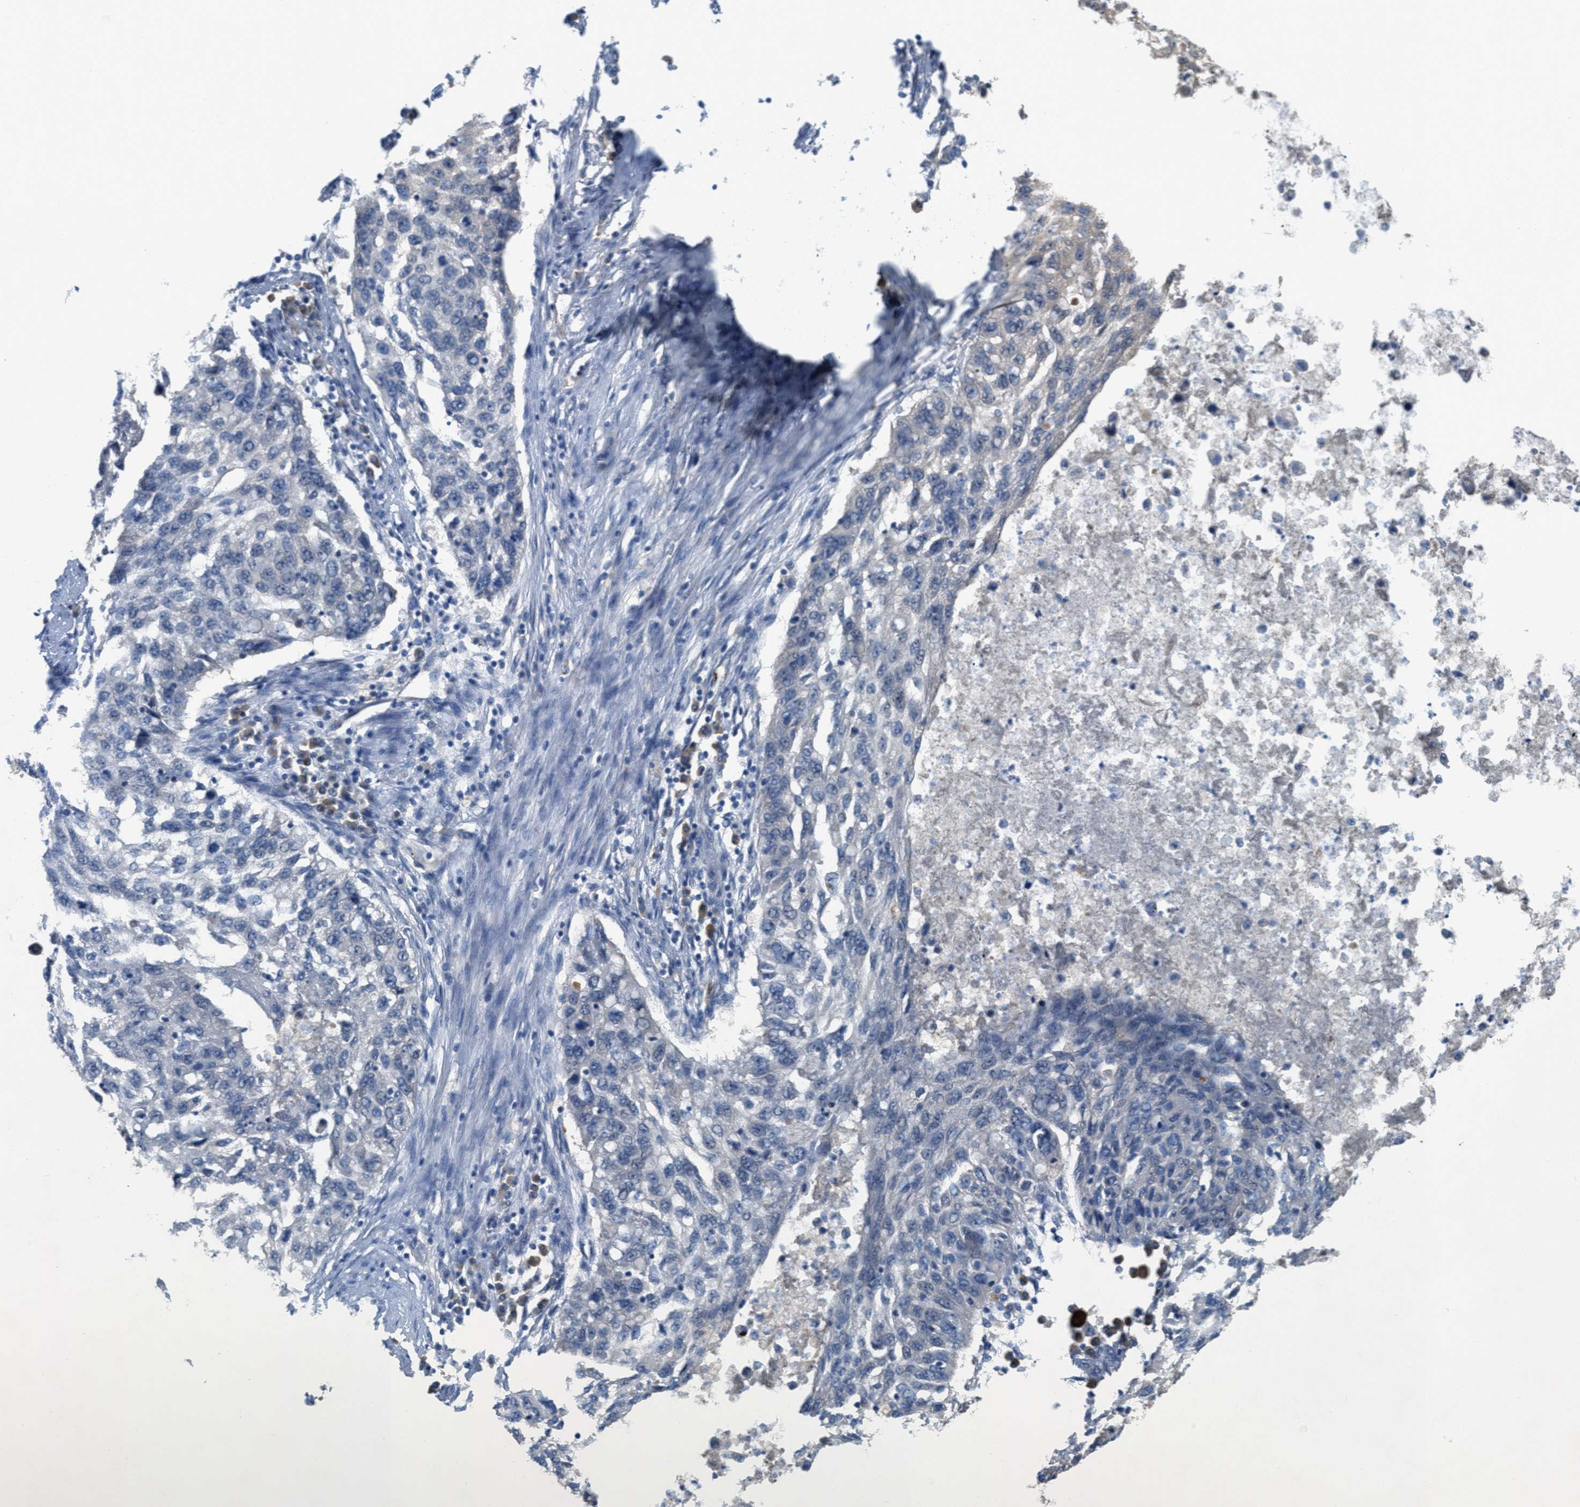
{"staining": {"intensity": "negative", "quantity": "none", "location": "none"}, "tissue": "lung cancer", "cell_type": "Tumor cells", "image_type": "cancer", "snomed": [{"axis": "morphology", "description": "Squamous cell carcinoma, NOS"}, {"axis": "topography", "description": "Lung"}], "caption": "The histopathology image exhibits no significant expression in tumor cells of lung cancer (squamous cell carcinoma).", "gene": "UBA5", "patient": {"sex": "female", "age": 63}}